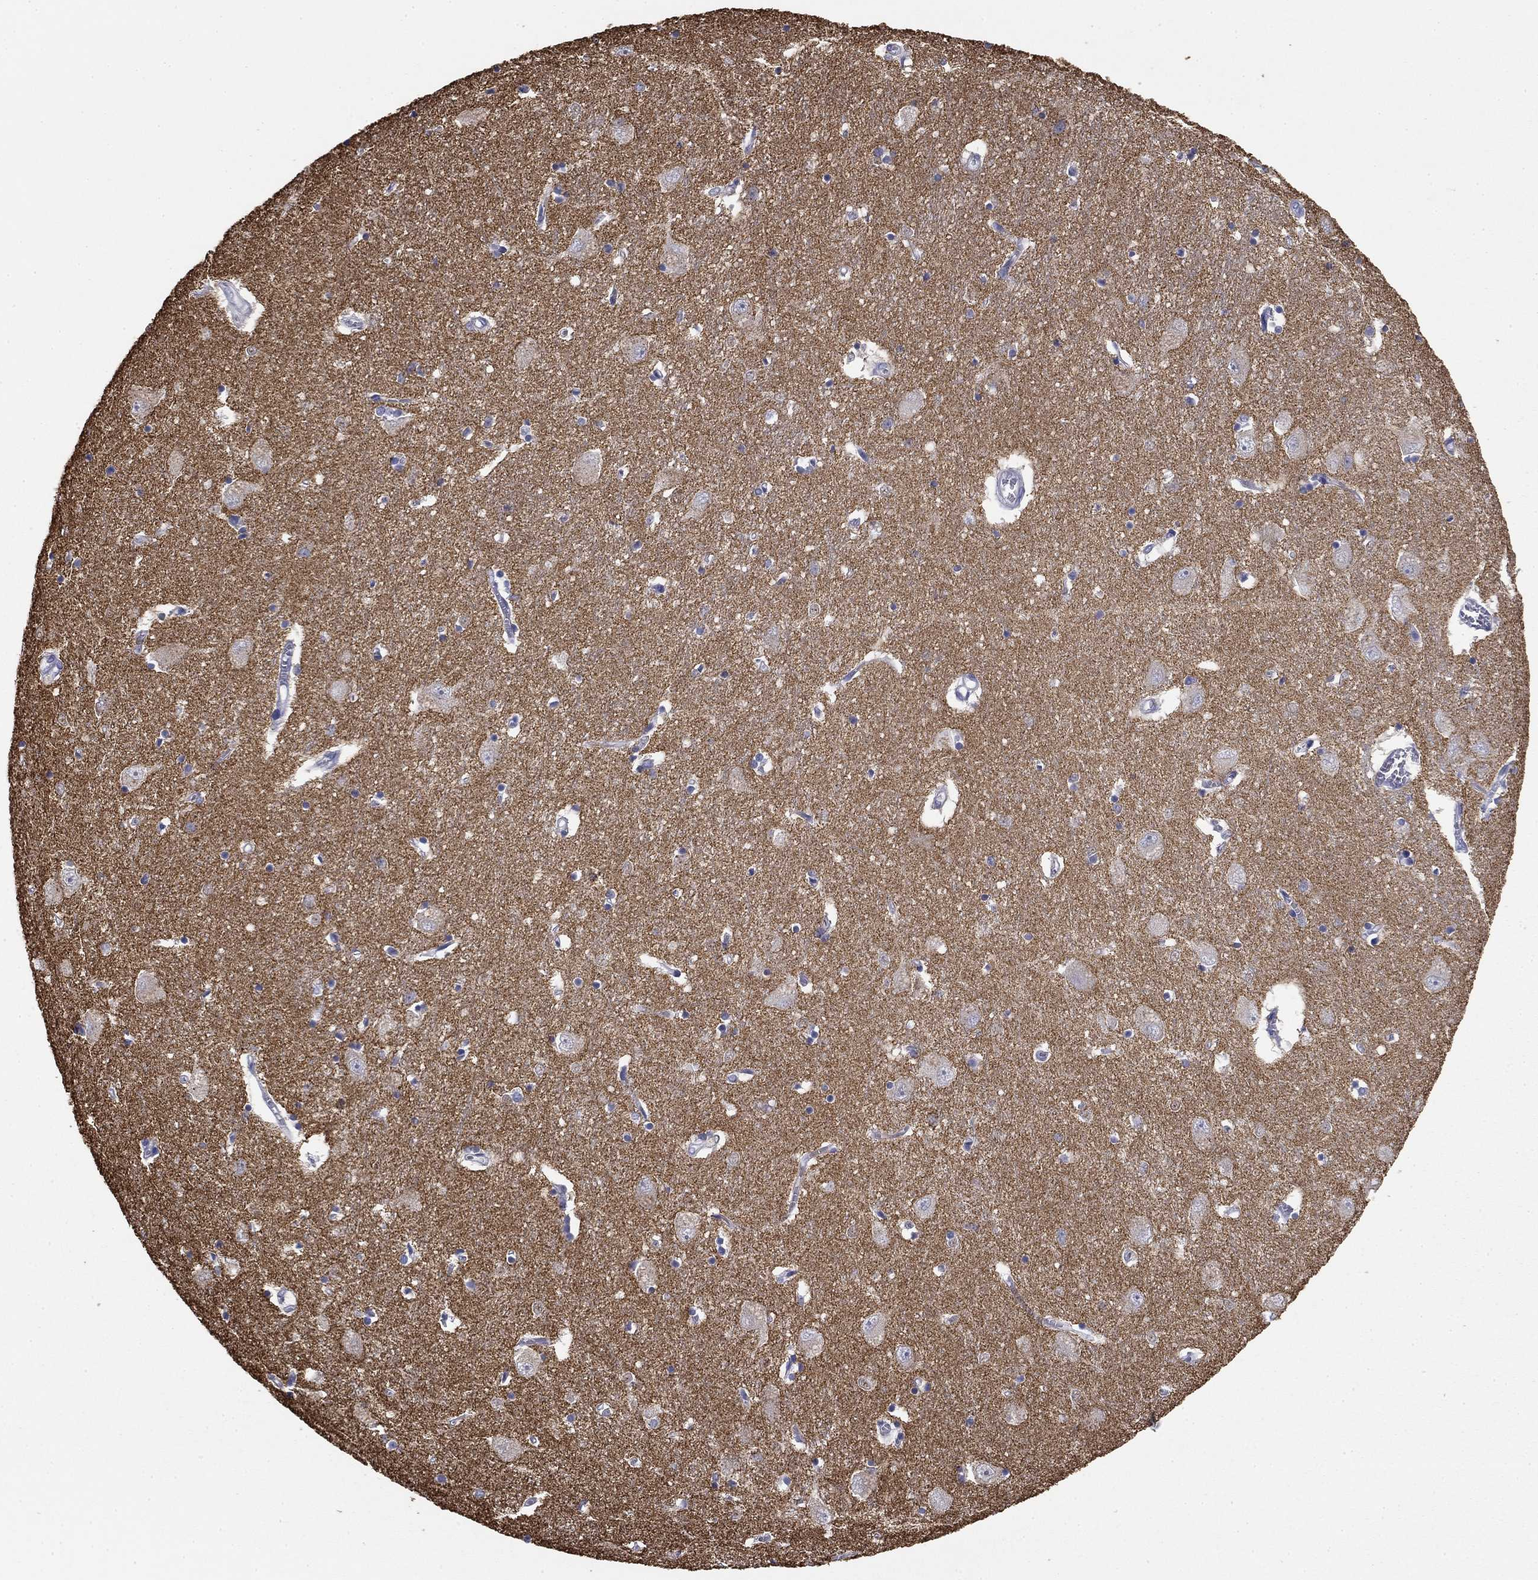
{"staining": {"intensity": "negative", "quantity": "none", "location": "none"}, "tissue": "caudate", "cell_type": "Glial cells", "image_type": "normal", "snomed": [{"axis": "morphology", "description": "Normal tissue, NOS"}, {"axis": "topography", "description": "Lateral ventricle wall"}], "caption": "Glial cells are negative for protein expression in benign human caudate. (Stains: DAB (3,3'-diaminobenzidine) immunohistochemistry (IHC) with hematoxylin counter stain, Microscopy: brightfield microscopy at high magnification).", "gene": "SEPTIN3", "patient": {"sex": "male", "age": 54}}